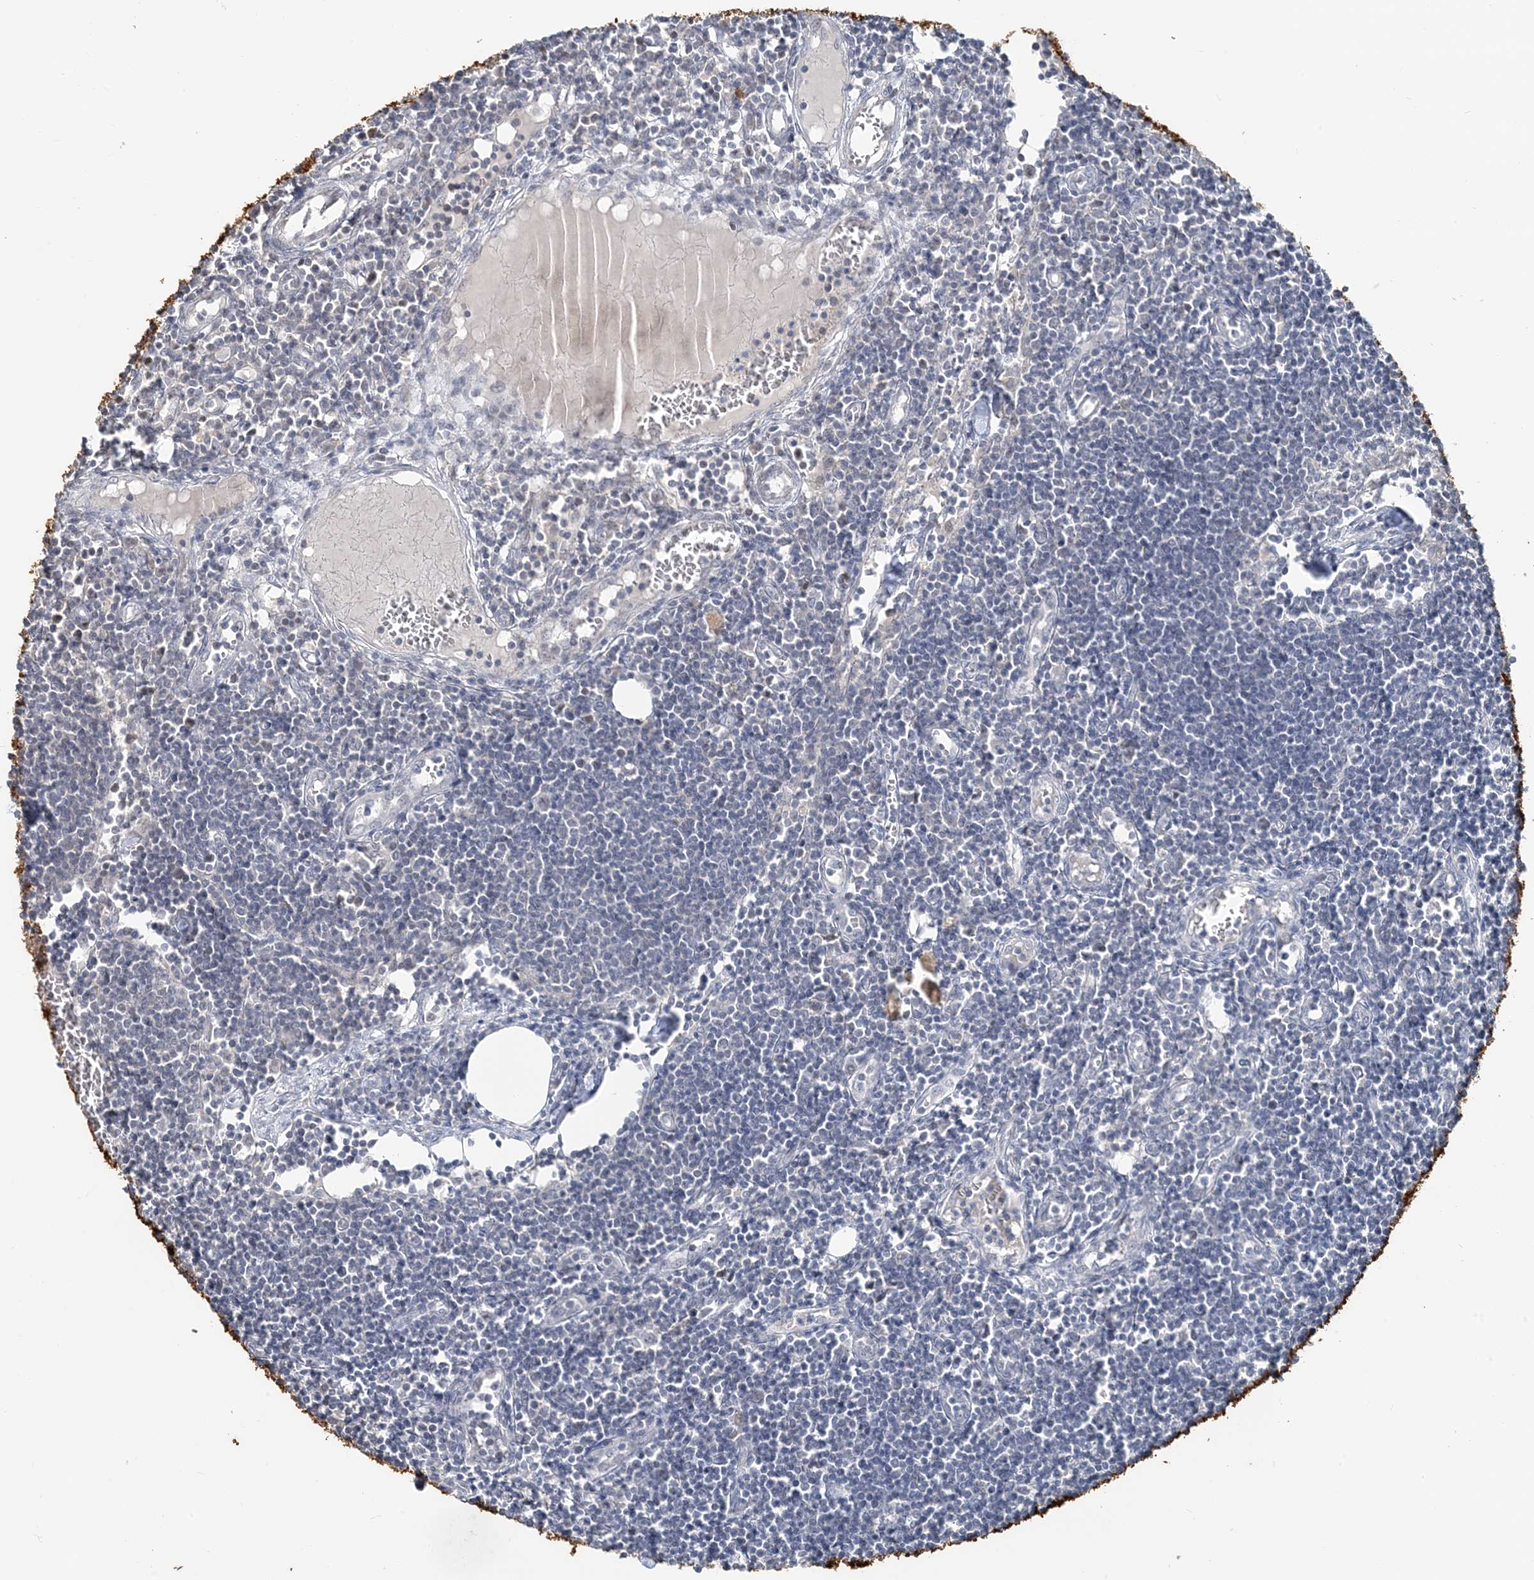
{"staining": {"intensity": "weak", "quantity": "<25%", "location": "cytoplasmic/membranous"}, "tissue": "lymph node", "cell_type": "Germinal center cells", "image_type": "normal", "snomed": [{"axis": "morphology", "description": "Normal tissue, NOS"}, {"axis": "morphology", "description": "Malignant melanoma, Metastatic site"}, {"axis": "topography", "description": "Lymph node"}], "caption": "Germinal center cells show no significant protein expression in benign lymph node. (DAB IHC, high magnification).", "gene": "LEXM", "patient": {"sex": "male", "age": 41}}